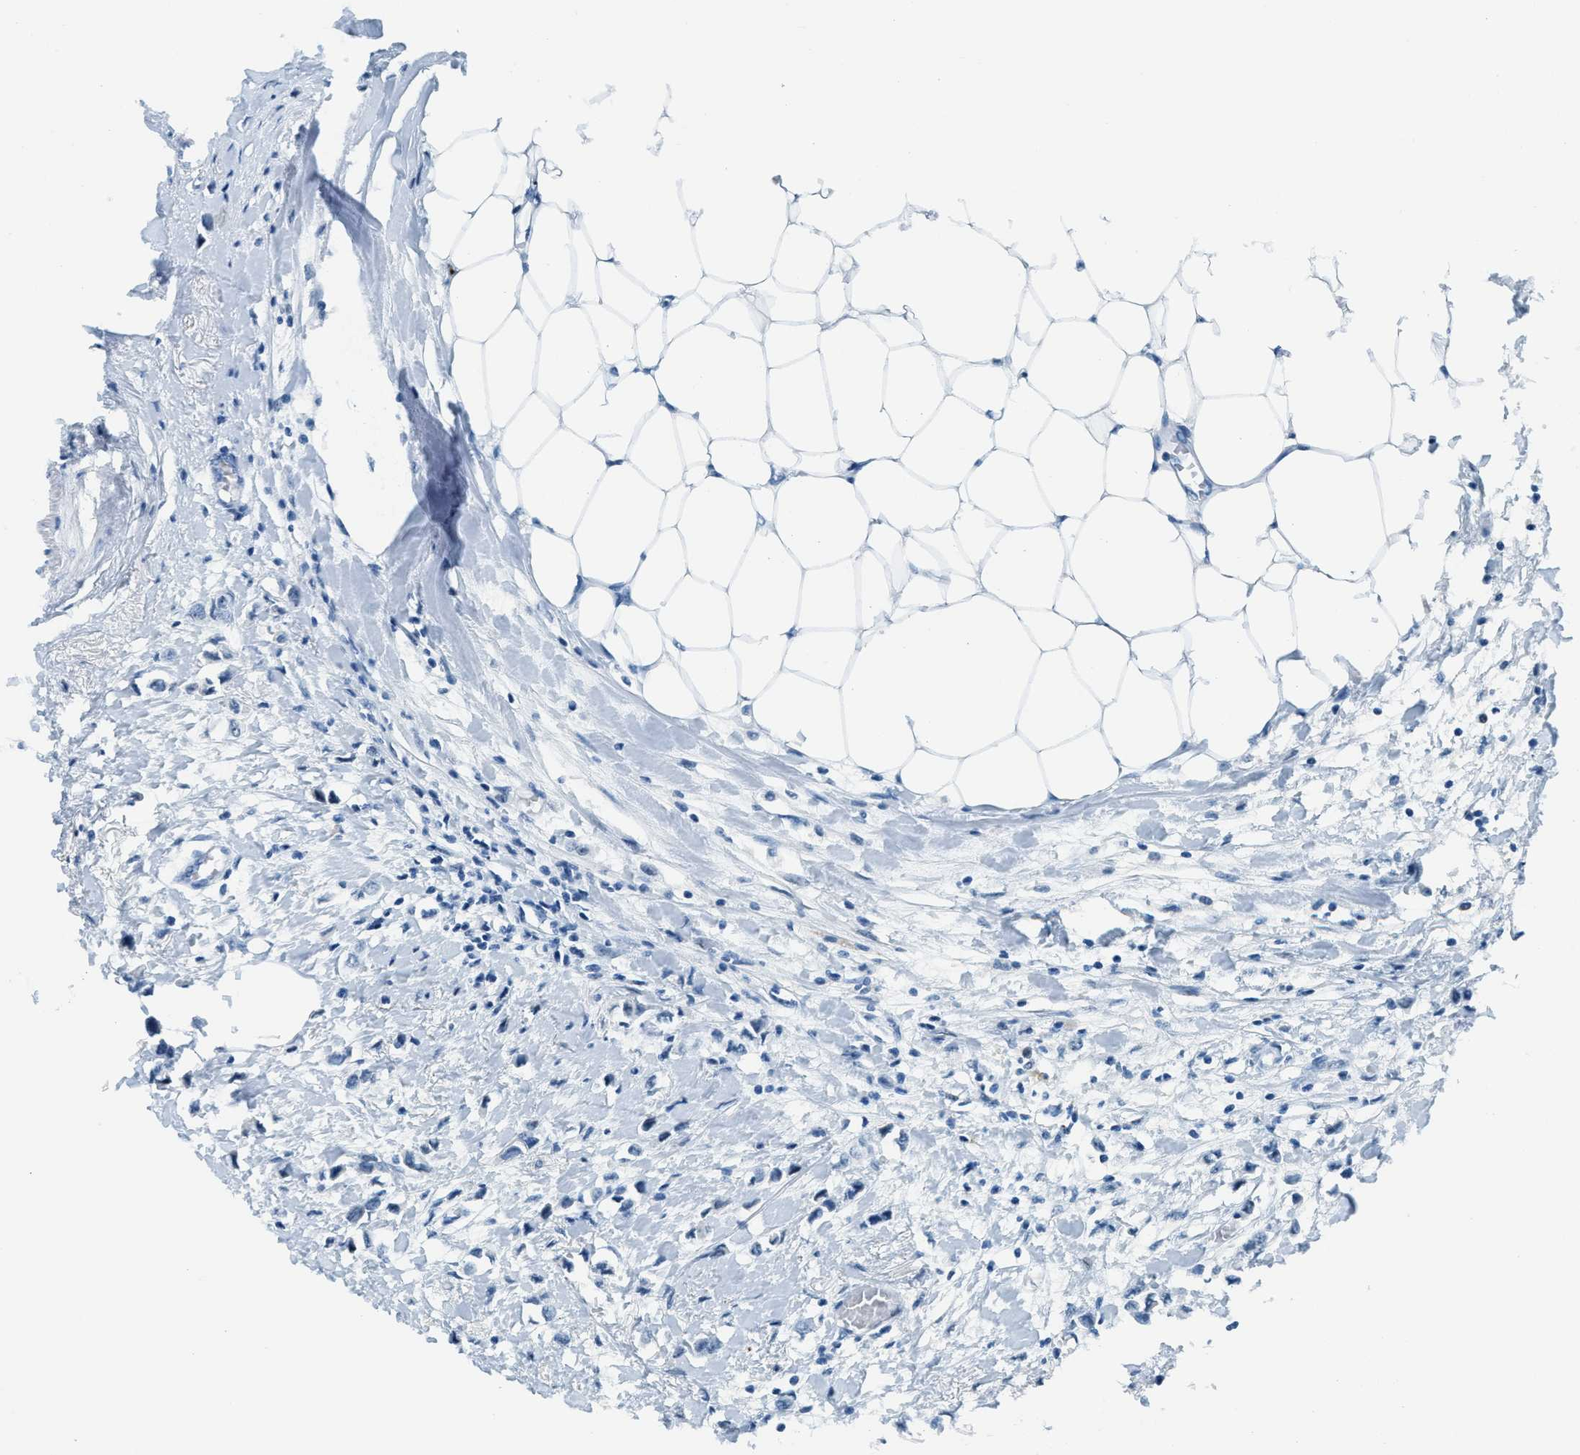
{"staining": {"intensity": "negative", "quantity": "none", "location": "none"}, "tissue": "breast cancer", "cell_type": "Tumor cells", "image_type": "cancer", "snomed": [{"axis": "morphology", "description": "Lobular carcinoma"}, {"axis": "topography", "description": "Breast"}], "caption": "The immunohistochemistry image has no significant positivity in tumor cells of lobular carcinoma (breast) tissue. (Brightfield microscopy of DAB immunohistochemistry (IHC) at high magnification).", "gene": "PLA2G2A", "patient": {"sex": "female", "age": 51}}